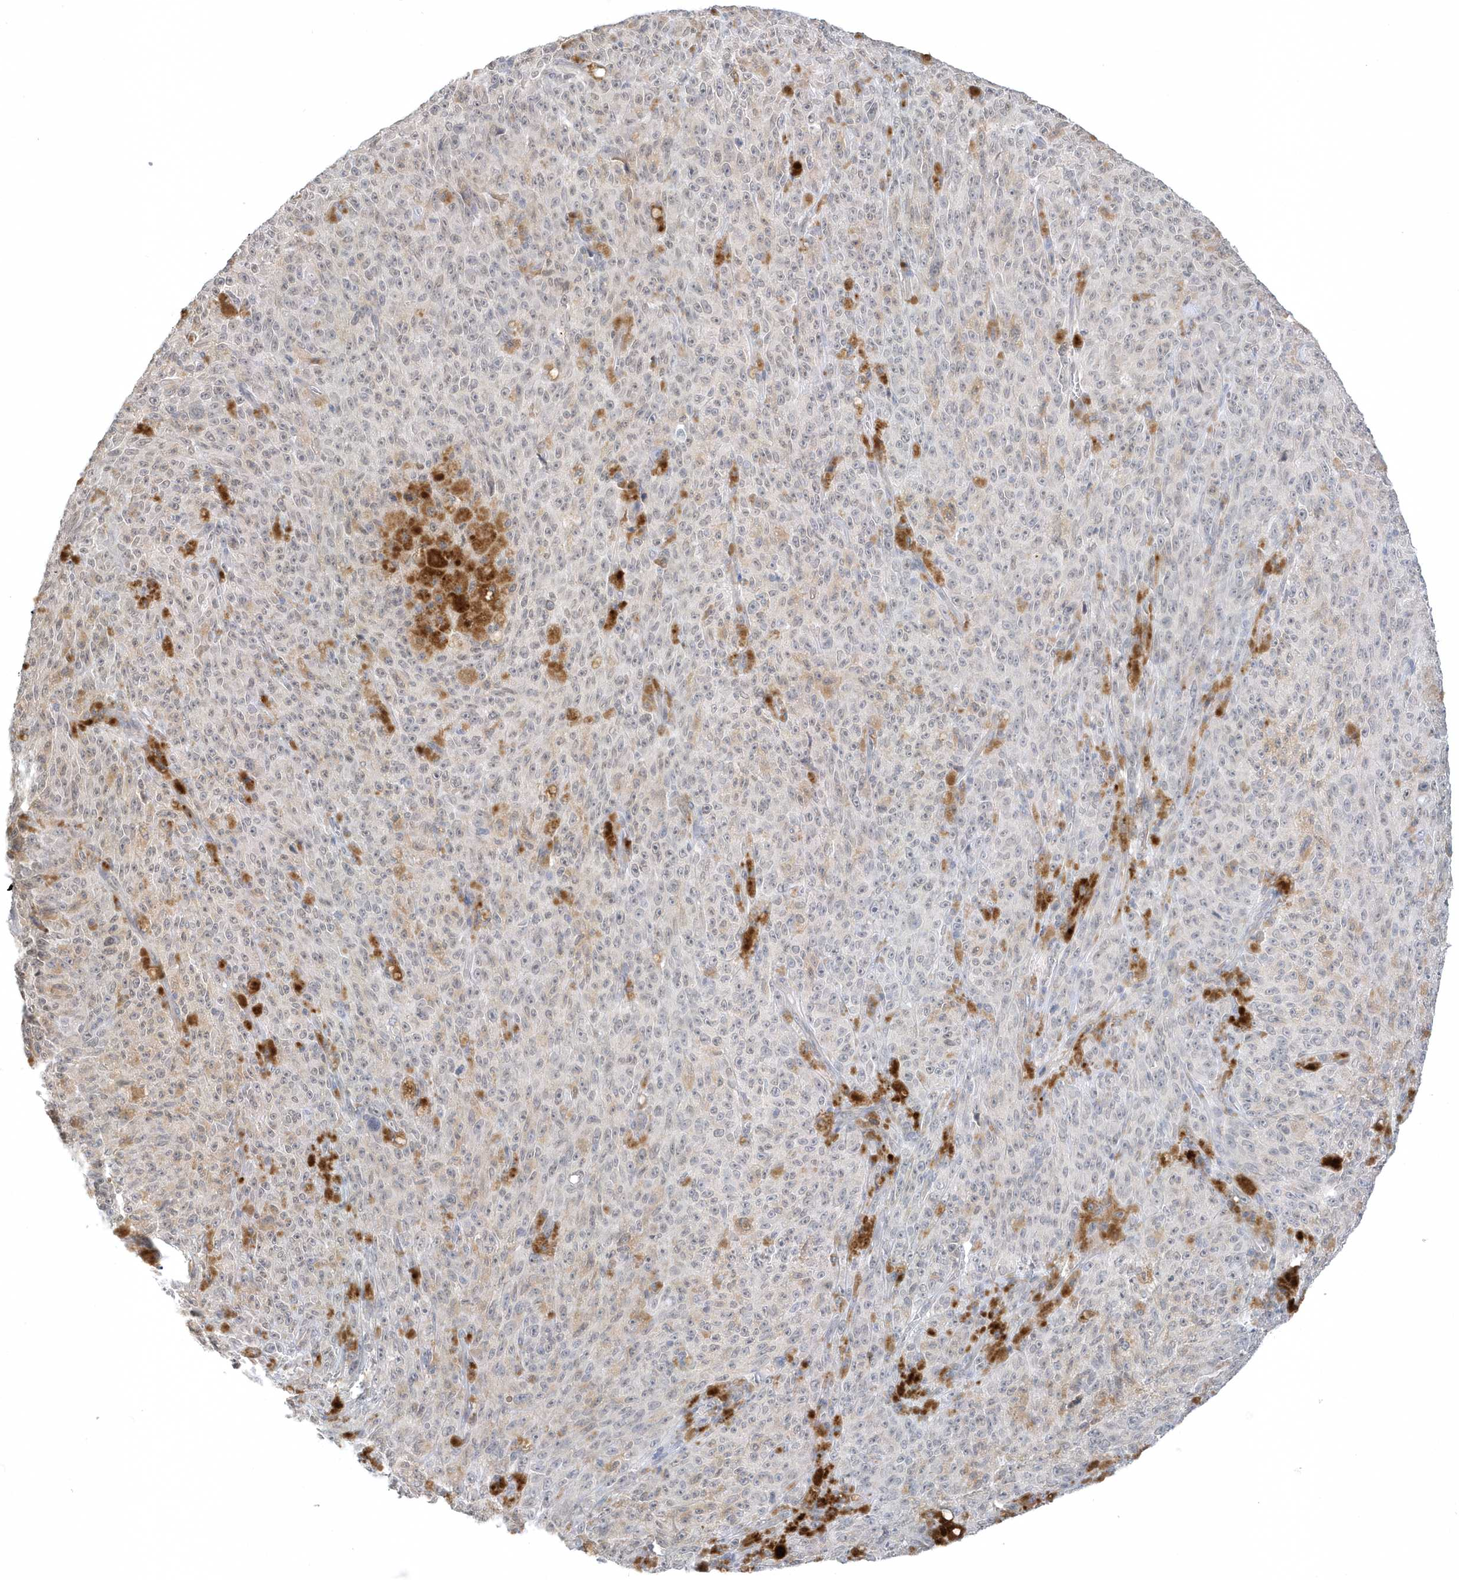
{"staining": {"intensity": "negative", "quantity": "none", "location": "none"}, "tissue": "melanoma", "cell_type": "Tumor cells", "image_type": "cancer", "snomed": [{"axis": "morphology", "description": "Malignant melanoma, NOS"}, {"axis": "topography", "description": "Skin"}], "caption": "This is a image of immunohistochemistry staining of malignant melanoma, which shows no staining in tumor cells.", "gene": "ZC3H12D", "patient": {"sex": "female", "age": 82}}